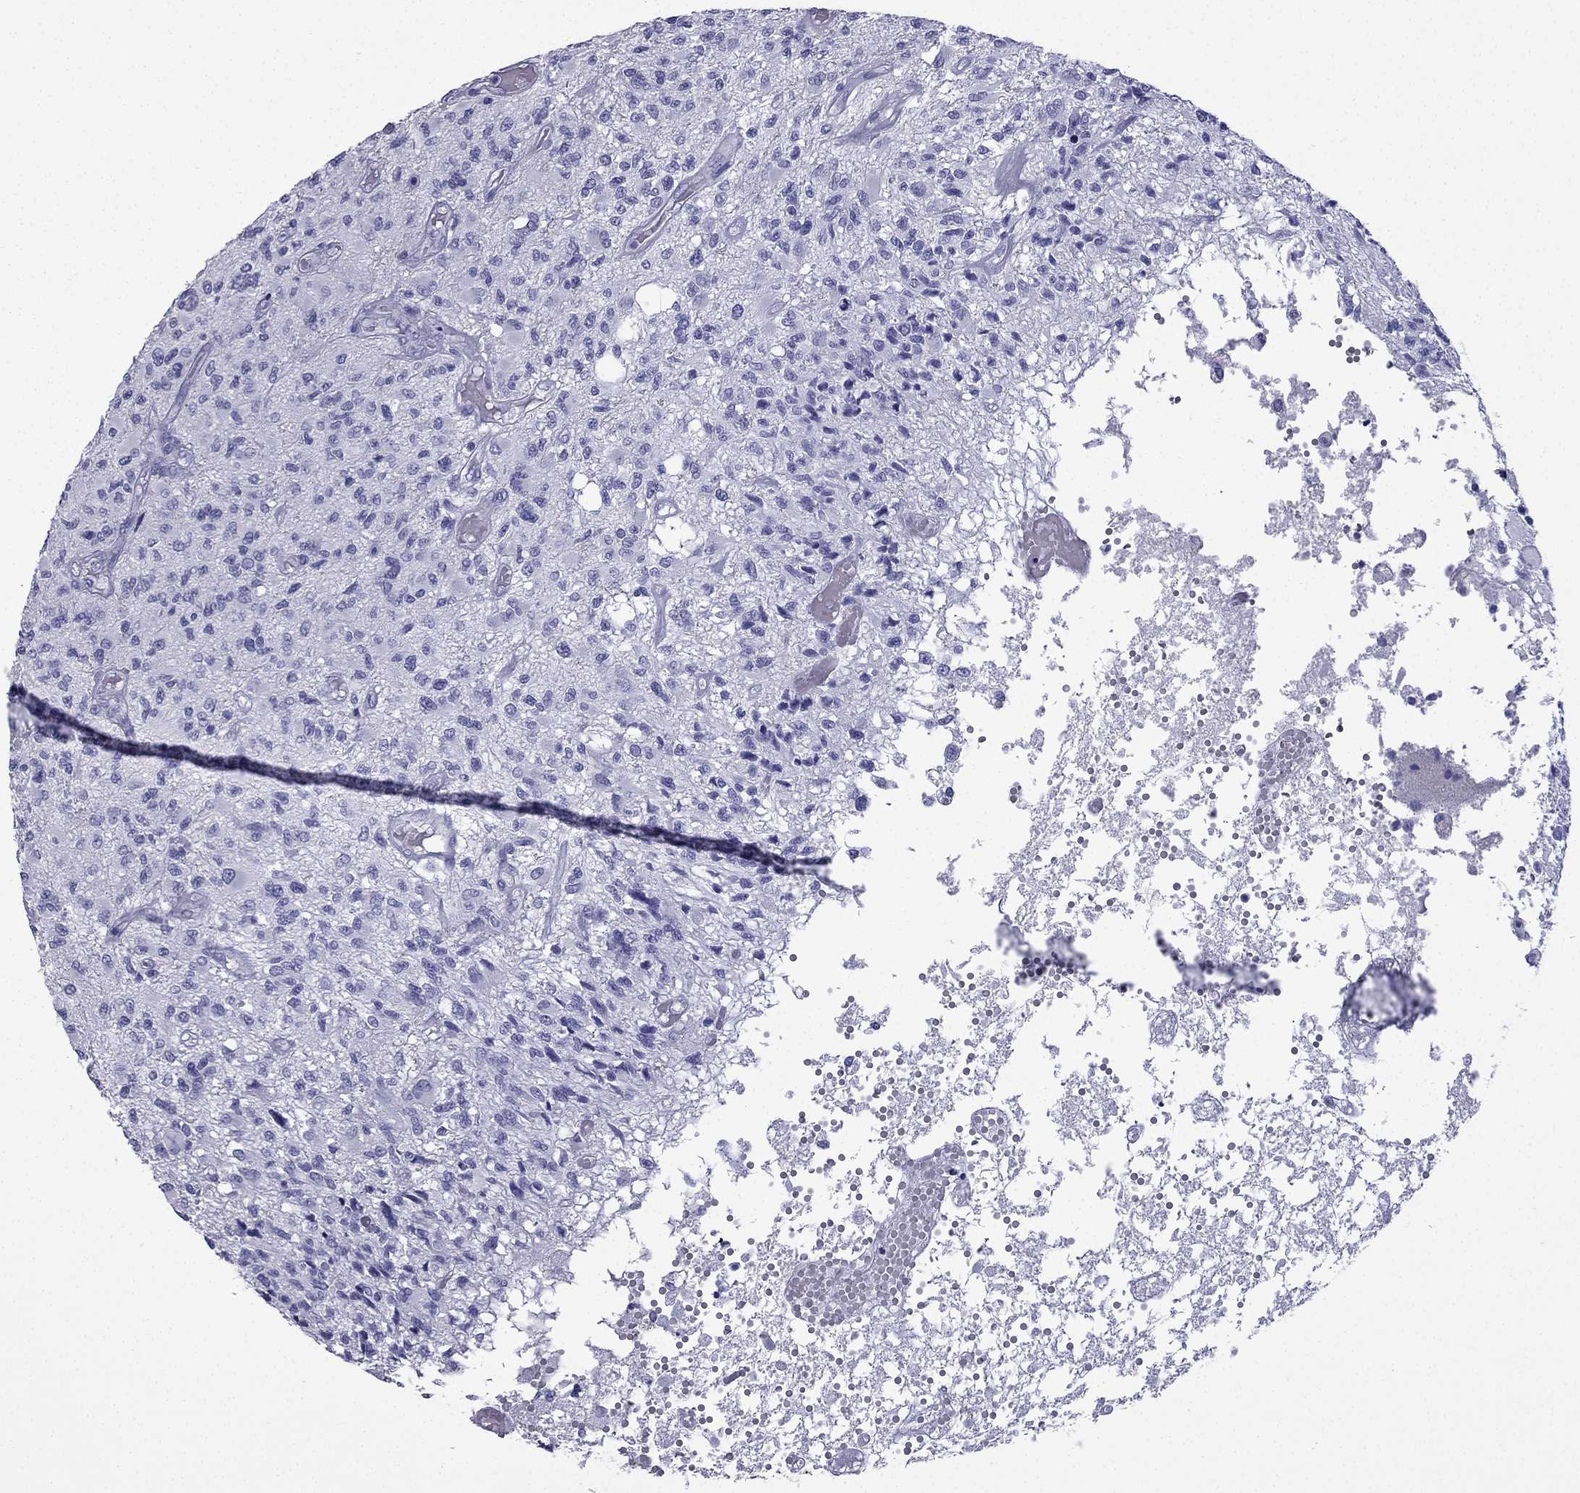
{"staining": {"intensity": "negative", "quantity": "none", "location": "none"}, "tissue": "glioma", "cell_type": "Tumor cells", "image_type": "cancer", "snomed": [{"axis": "morphology", "description": "Glioma, malignant, High grade"}, {"axis": "topography", "description": "Brain"}], "caption": "DAB immunohistochemical staining of glioma exhibits no significant positivity in tumor cells. Nuclei are stained in blue.", "gene": "GJA8", "patient": {"sex": "female", "age": 63}}